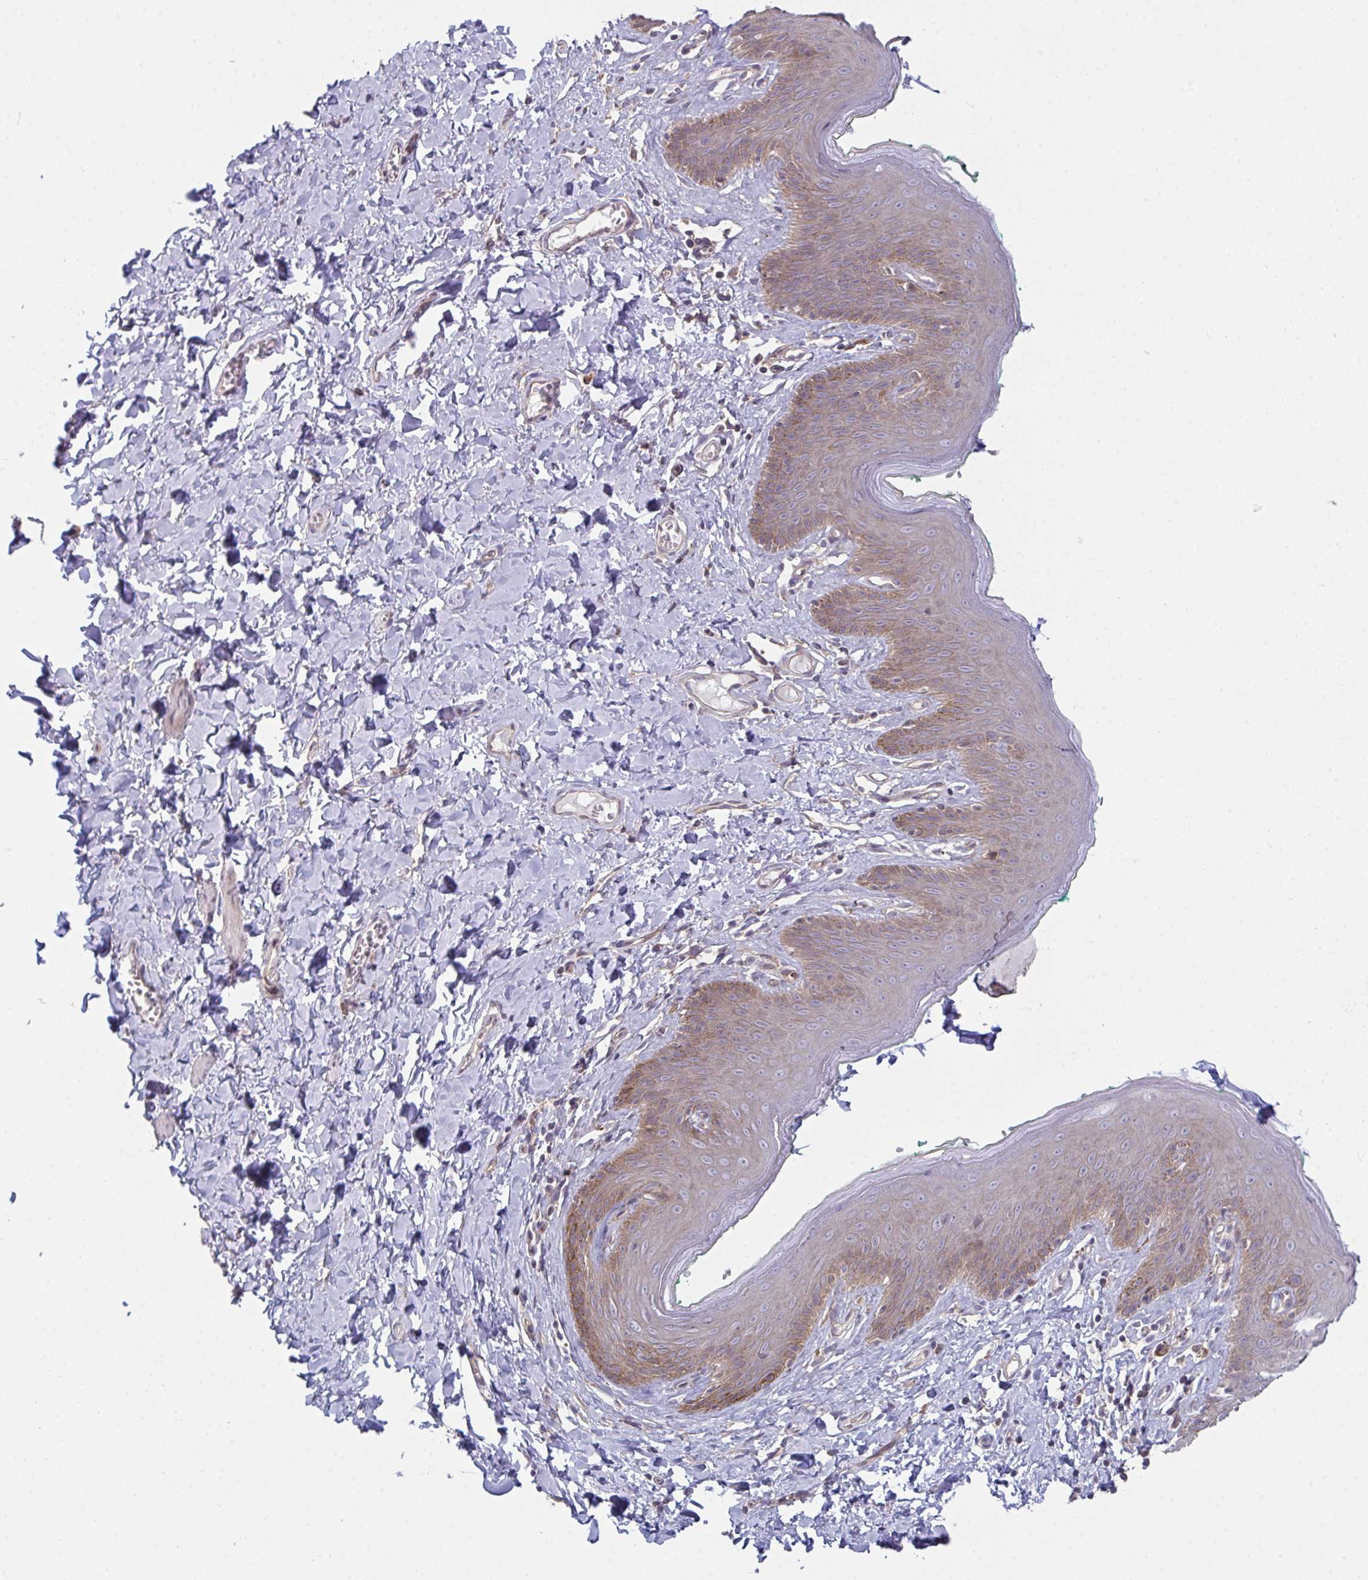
{"staining": {"intensity": "moderate", "quantity": "25%-75%", "location": "cytoplasmic/membranous"}, "tissue": "skin", "cell_type": "Epidermal cells", "image_type": "normal", "snomed": [{"axis": "morphology", "description": "Normal tissue, NOS"}, {"axis": "topography", "description": "Vulva"}, {"axis": "topography", "description": "Peripheral nerve tissue"}], "caption": "Immunohistochemical staining of benign skin demonstrates 25%-75% levels of moderate cytoplasmic/membranous protein expression in approximately 25%-75% of epidermal cells.", "gene": "CASP9", "patient": {"sex": "female", "age": 66}}